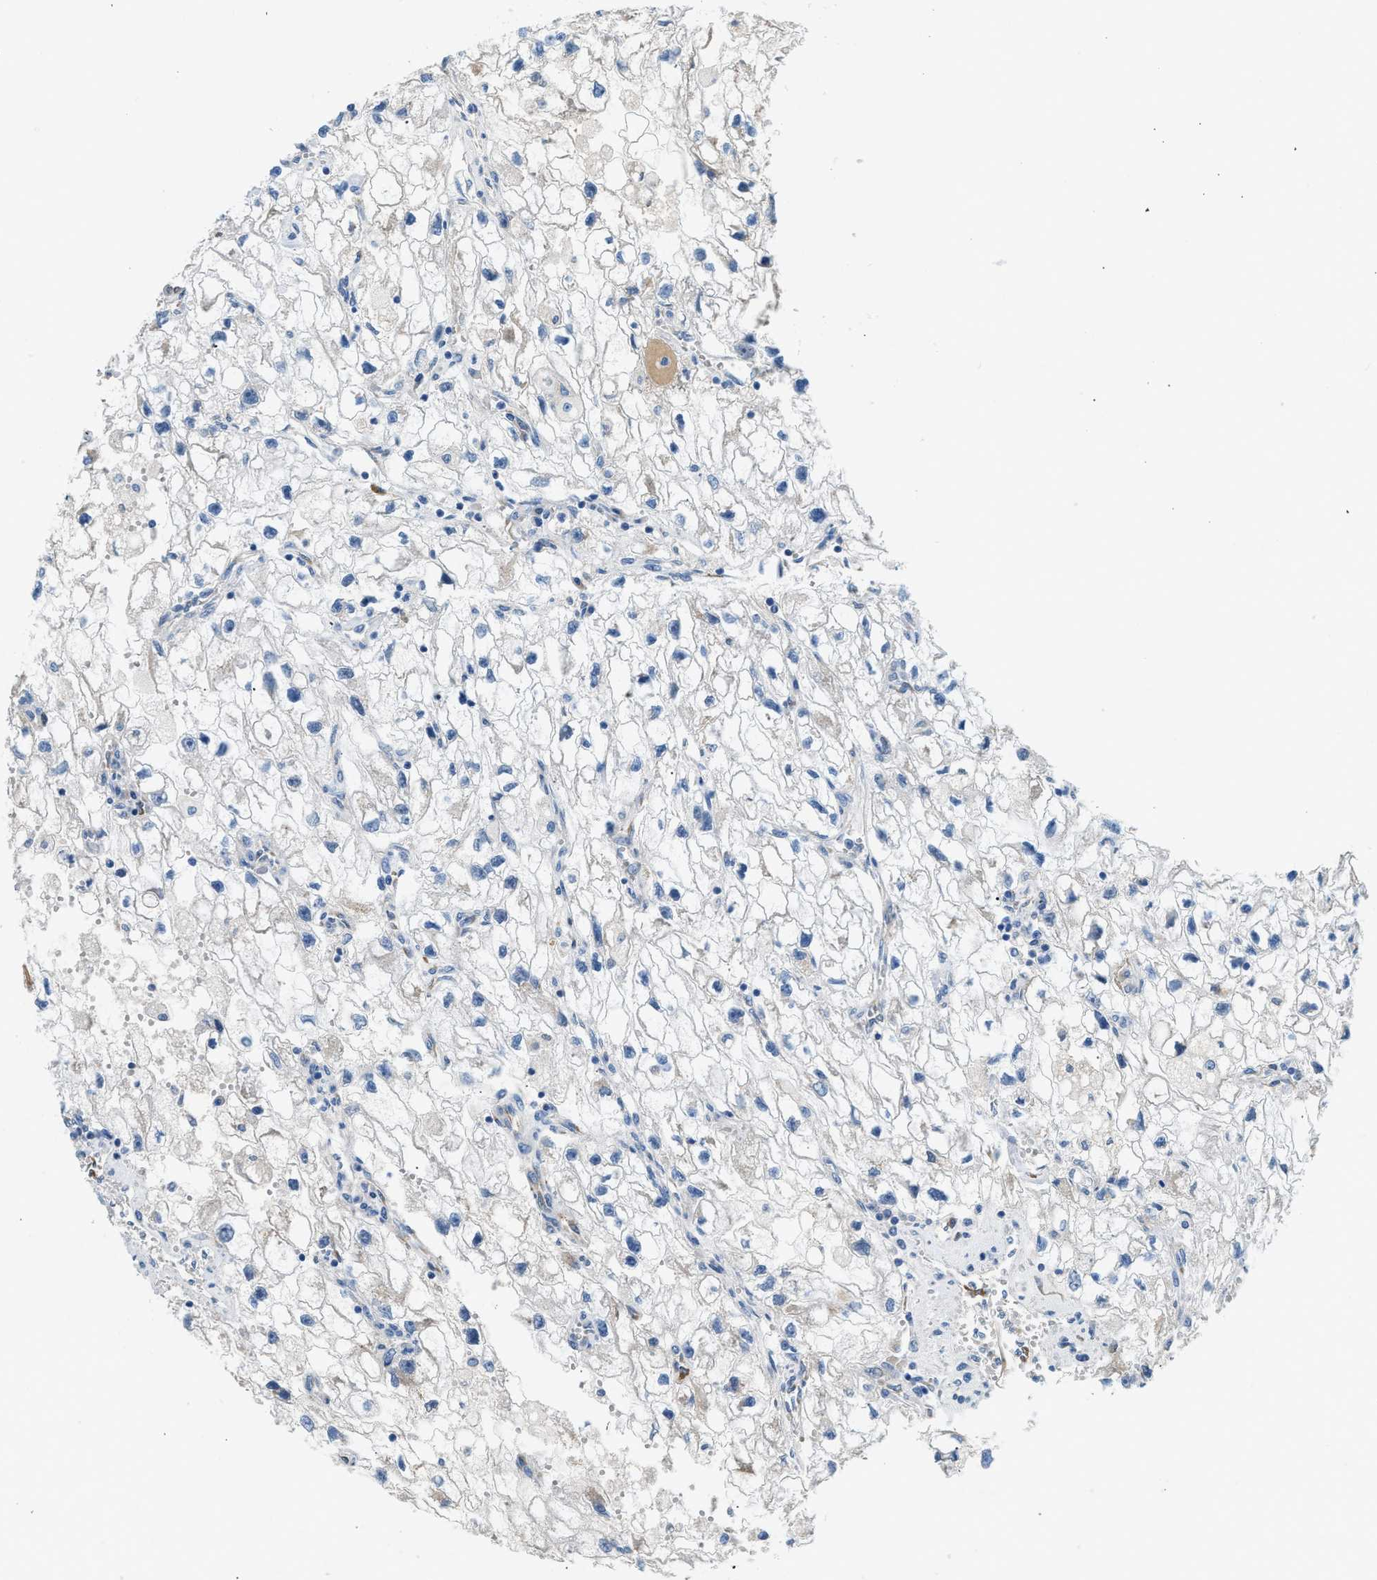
{"staining": {"intensity": "negative", "quantity": "none", "location": "none"}, "tissue": "renal cancer", "cell_type": "Tumor cells", "image_type": "cancer", "snomed": [{"axis": "morphology", "description": "Adenocarcinoma, NOS"}, {"axis": "topography", "description": "Kidney"}], "caption": "Immunohistochemical staining of renal cancer (adenocarcinoma) demonstrates no significant positivity in tumor cells.", "gene": "COL15A1", "patient": {"sex": "female", "age": 70}}